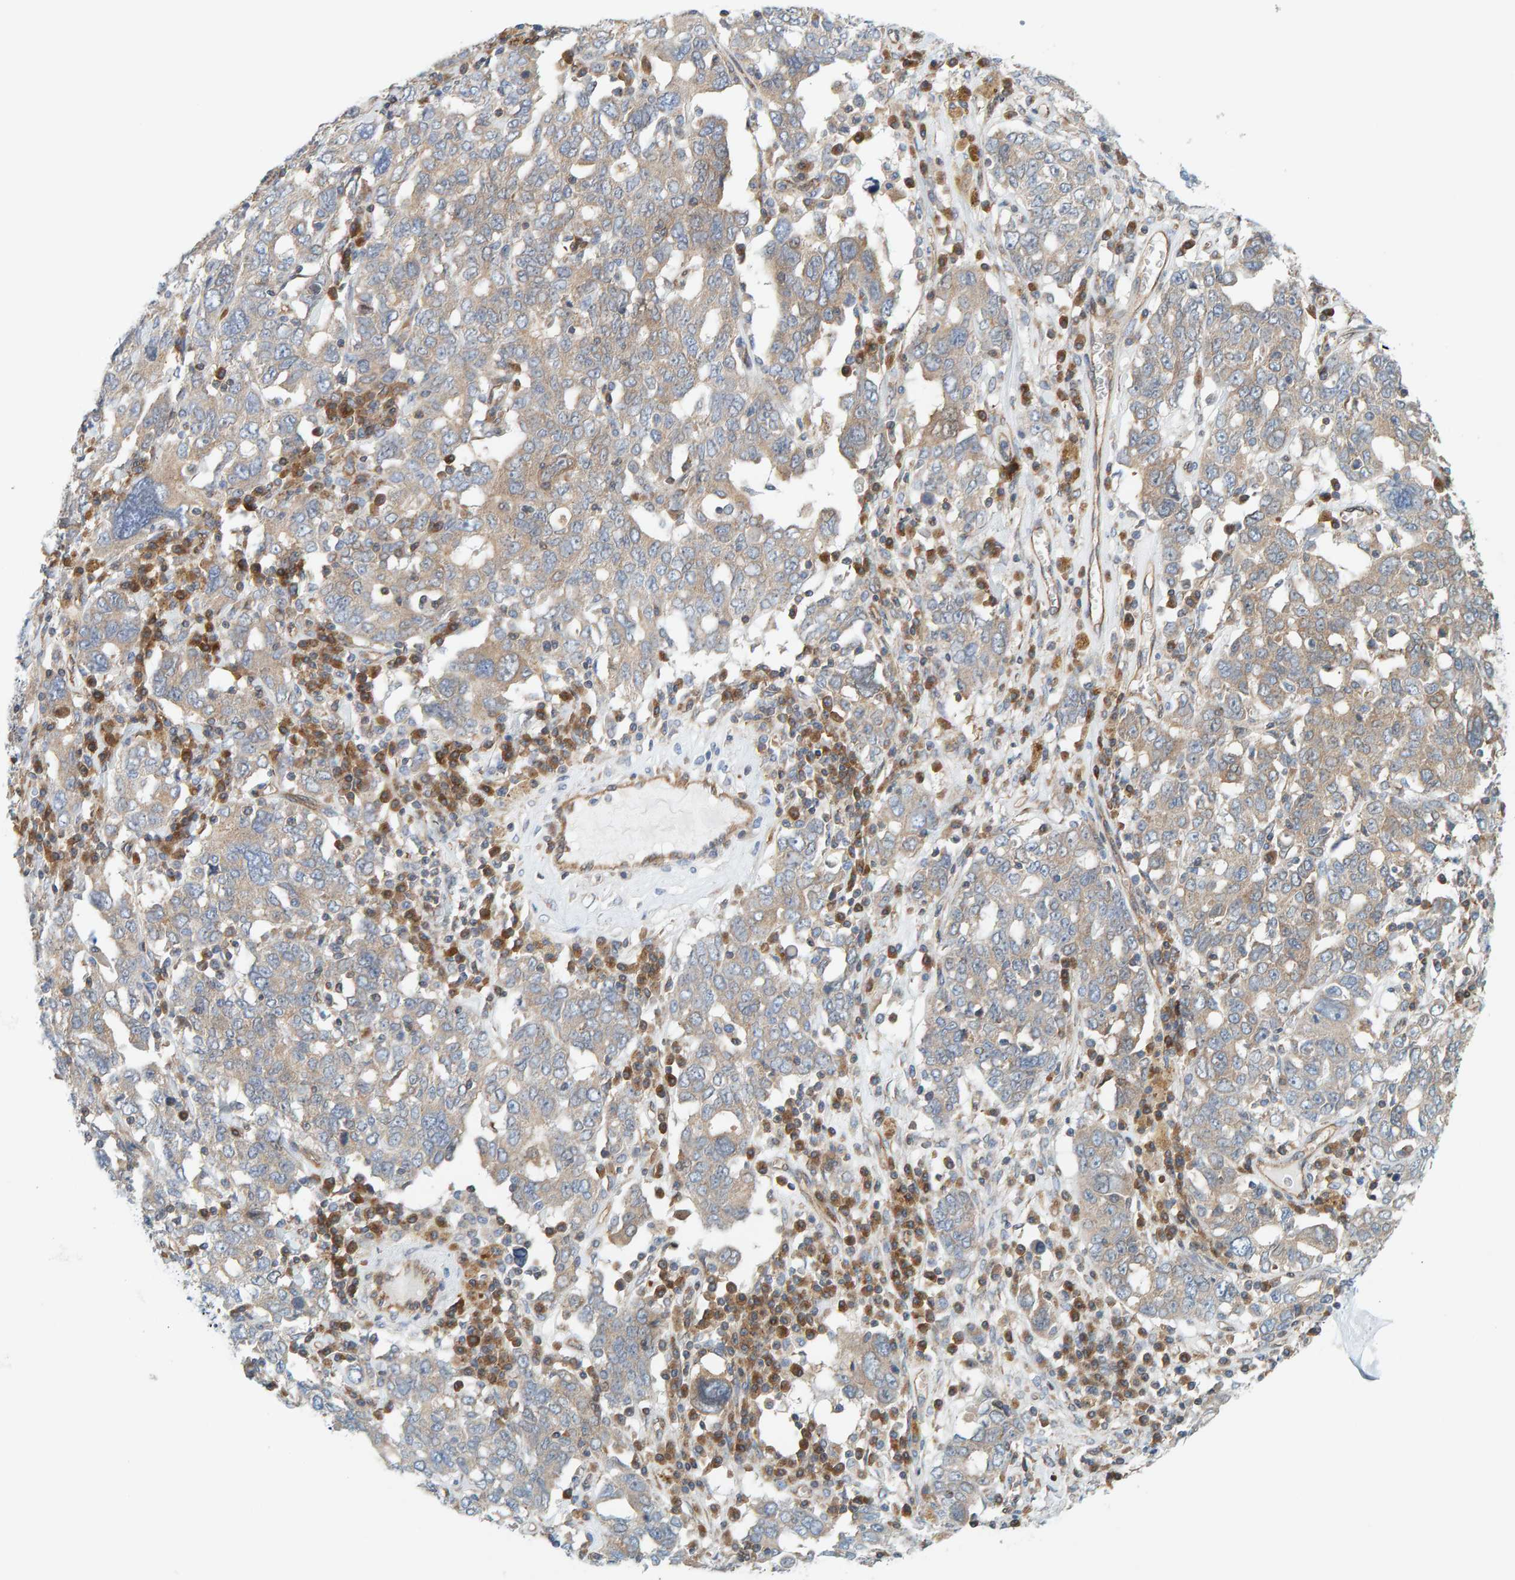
{"staining": {"intensity": "weak", "quantity": "<25%", "location": "cytoplasmic/membranous"}, "tissue": "ovarian cancer", "cell_type": "Tumor cells", "image_type": "cancer", "snomed": [{"axis": "morphology", "description": "Carcinoma, endometroid"}, {"axis": "topography", "description": "Ovary"}], "caption": "Tumor cells show no significant protein positivity in ovarian cancer.", "gene": "PRKD2", "patient": {"sex": "female", "age": 62}}